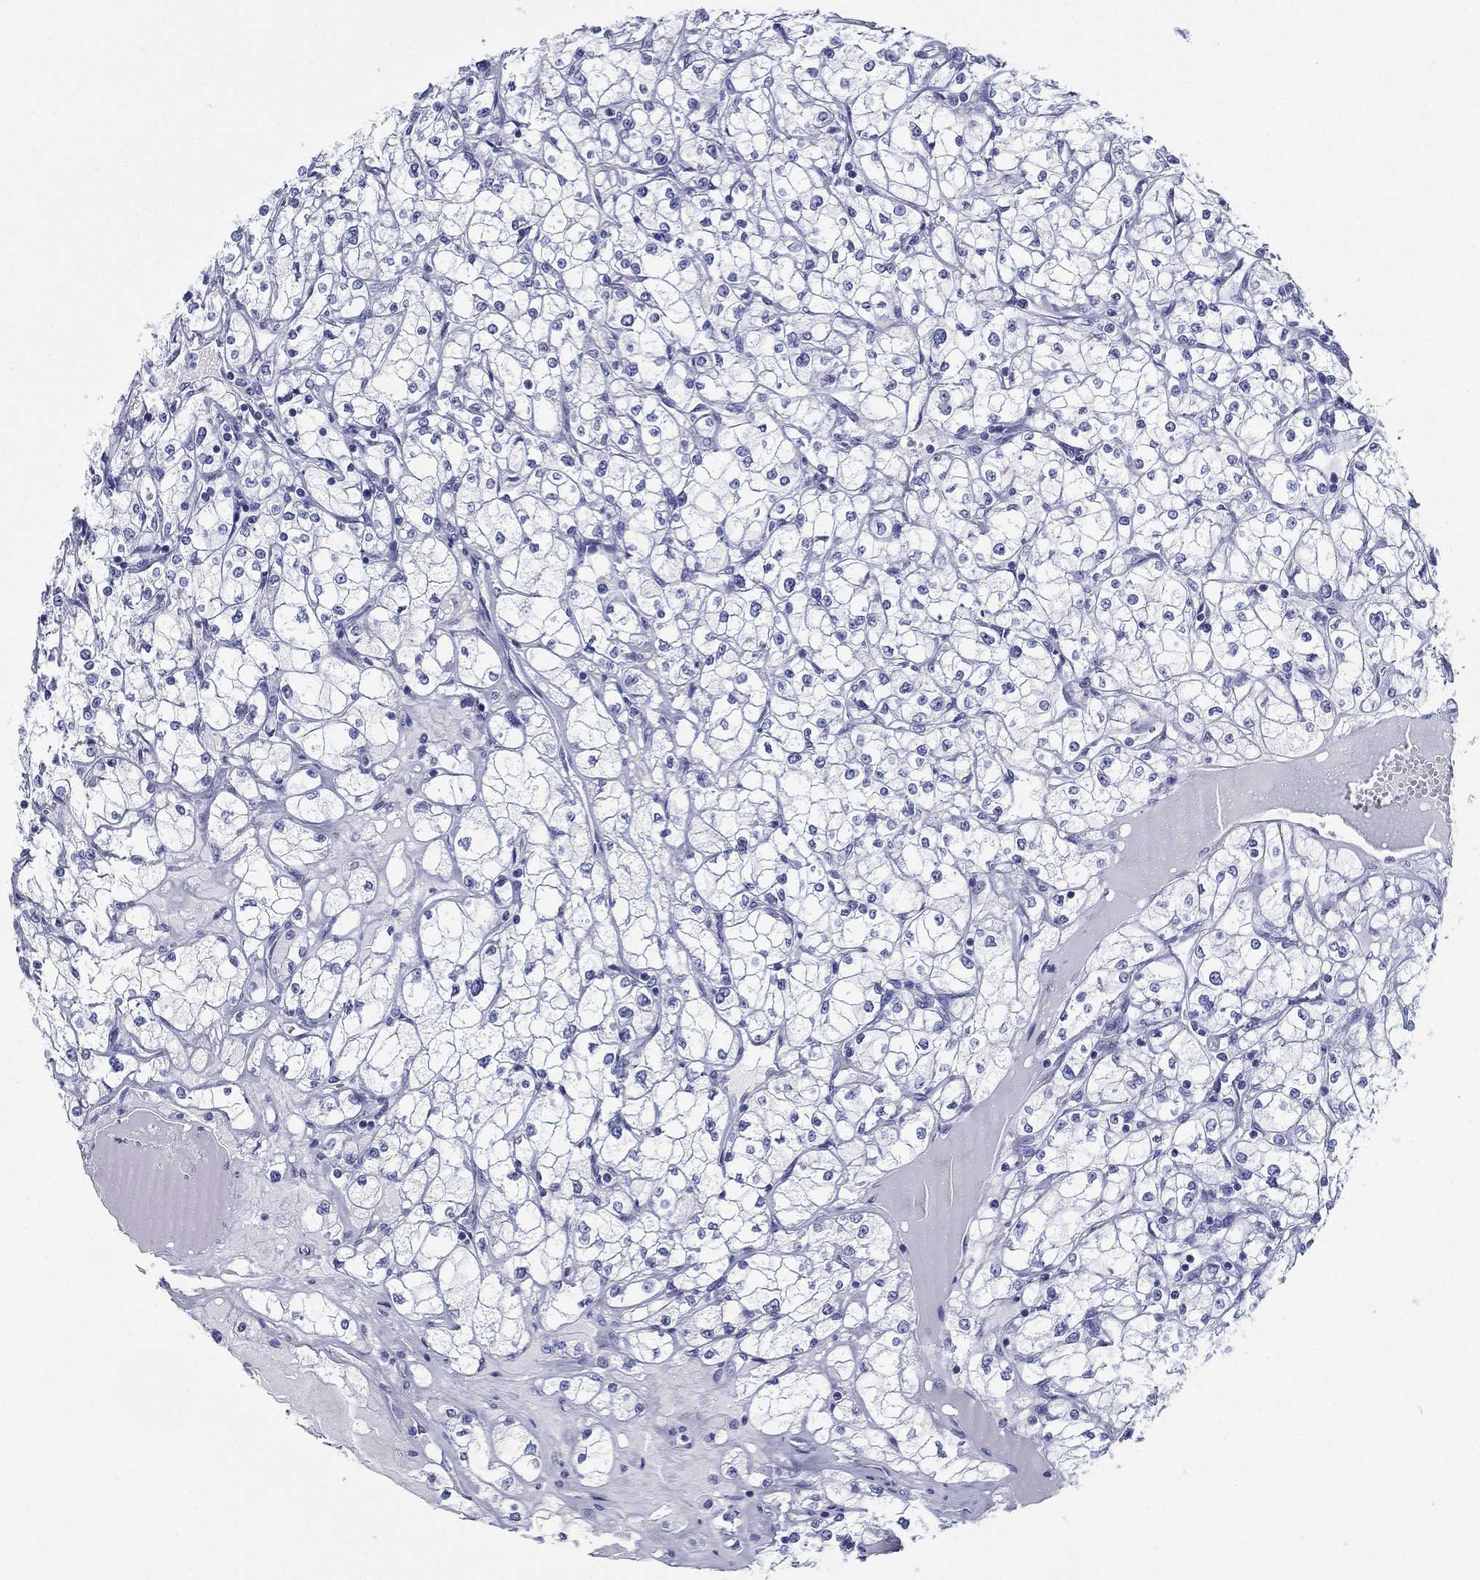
{"staining": {"intensity": "negative", "quantity": "none", "location": "none"}, "tissue": "renal cancer", "cell_type": "Tumor cells", "image_type": "cancer", "snomed": [{"axis": "morphology", "description": "Adenocarcinoma, NOS"}, {"axis": "topography", "description": "Kidney"}], "caption": "An image of human adenocarcinoma (renal) is negative for staining in tumor cells.", "gene": "RSPH4A", "patient": {"sex": "male", "age": 67}}